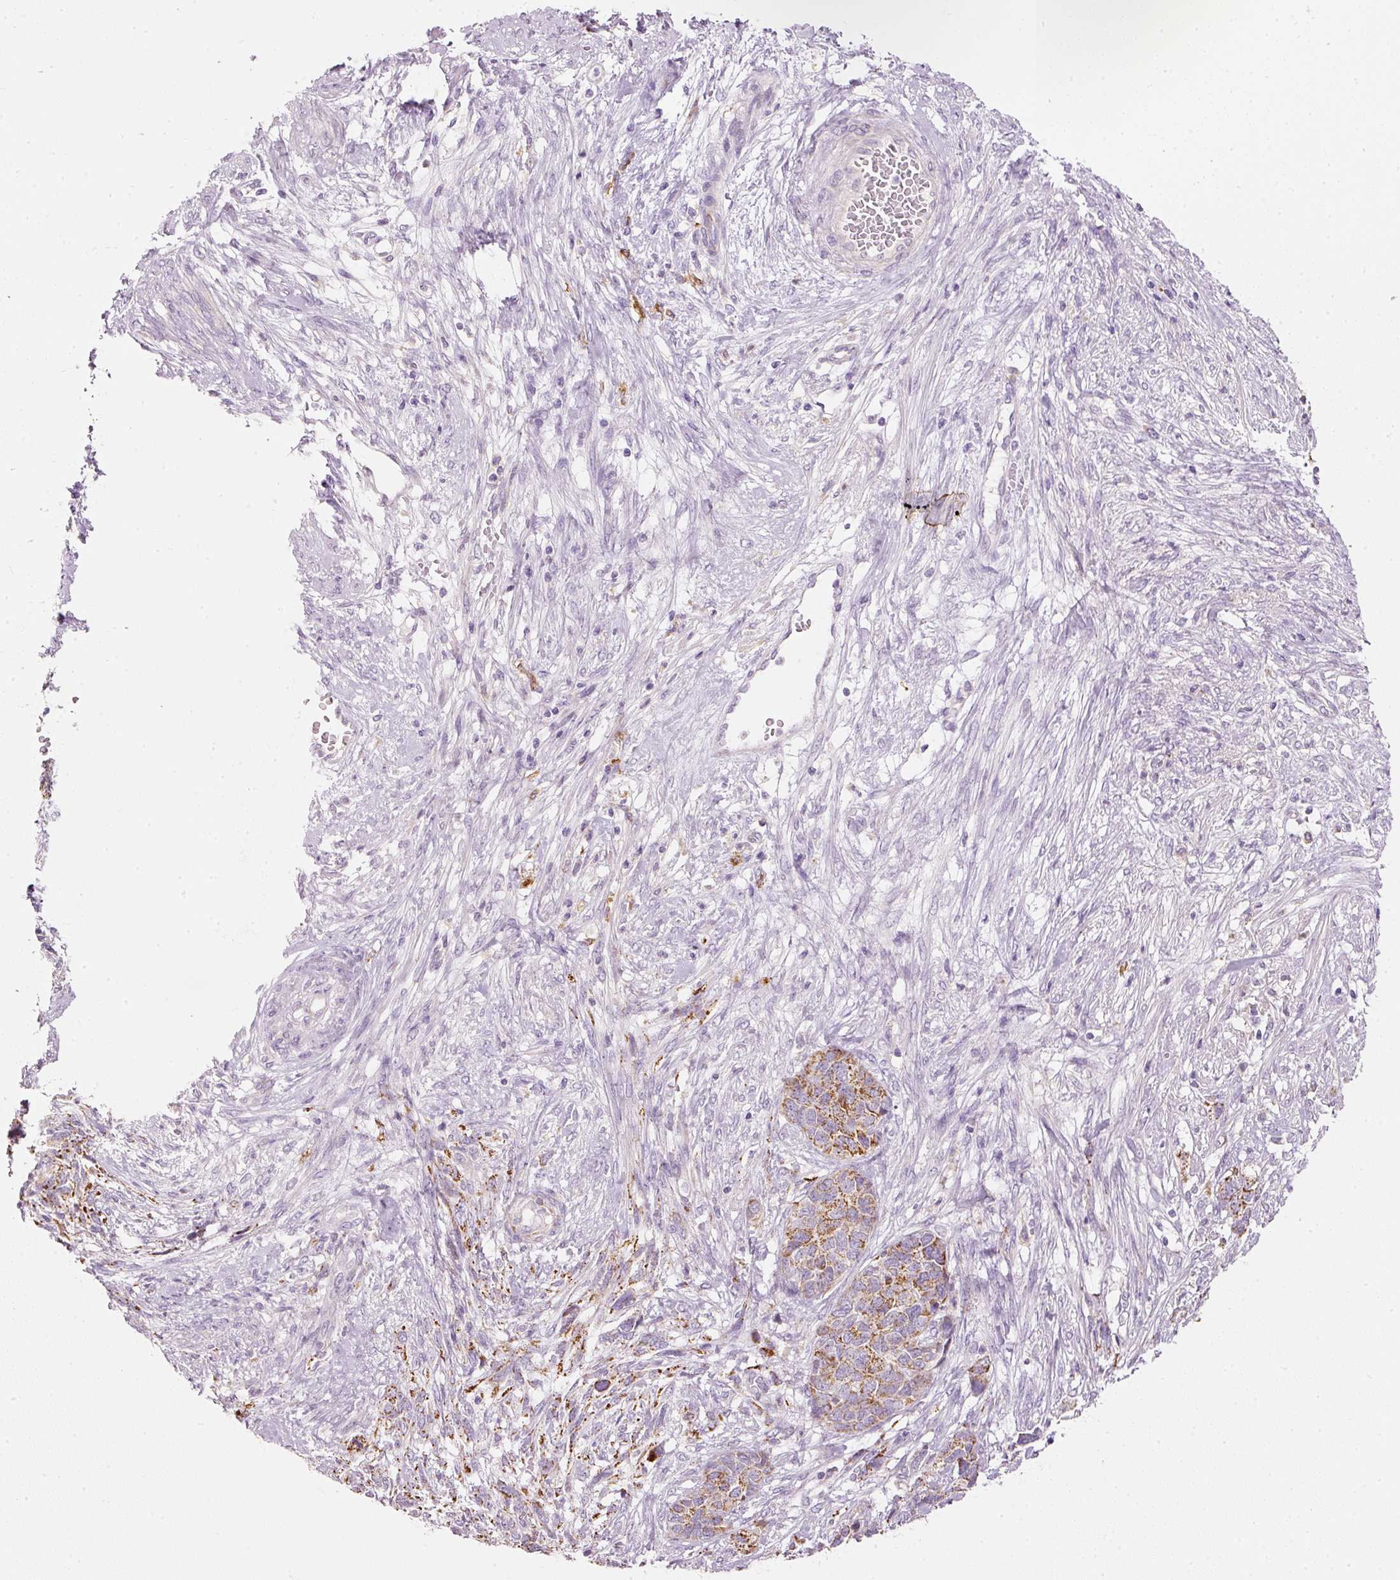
{"staining": {"intensity": "moderate", "quantity": "25%-75%", "location": "cytoplasmic/membranous"}, "tissue": "cervical cancer", "cell_type": "Tumor cells", "image_type": "cancer", "snomed": [{"axis": "morphology", "description": "Squamous cell carcinoma, NOS"}, {"axis": "topography", "description": "Cervix"}], "caption": "Immunohistochemistry staining of cervical cancer, which displays medium levels of moderate cytoplasmic/membranous expression in approximately 25%-75% of tumor cells indicating moderate cytoplasmic/membranous protein positivity. The staining was performed using DAB (3,3'-diaminobenzidine) (brown) for protein detection and nuclei were counterstained in hematoxylin (blue).", "gene": "MTHFD2", "patient": {"sex": "female", "age": 63}}